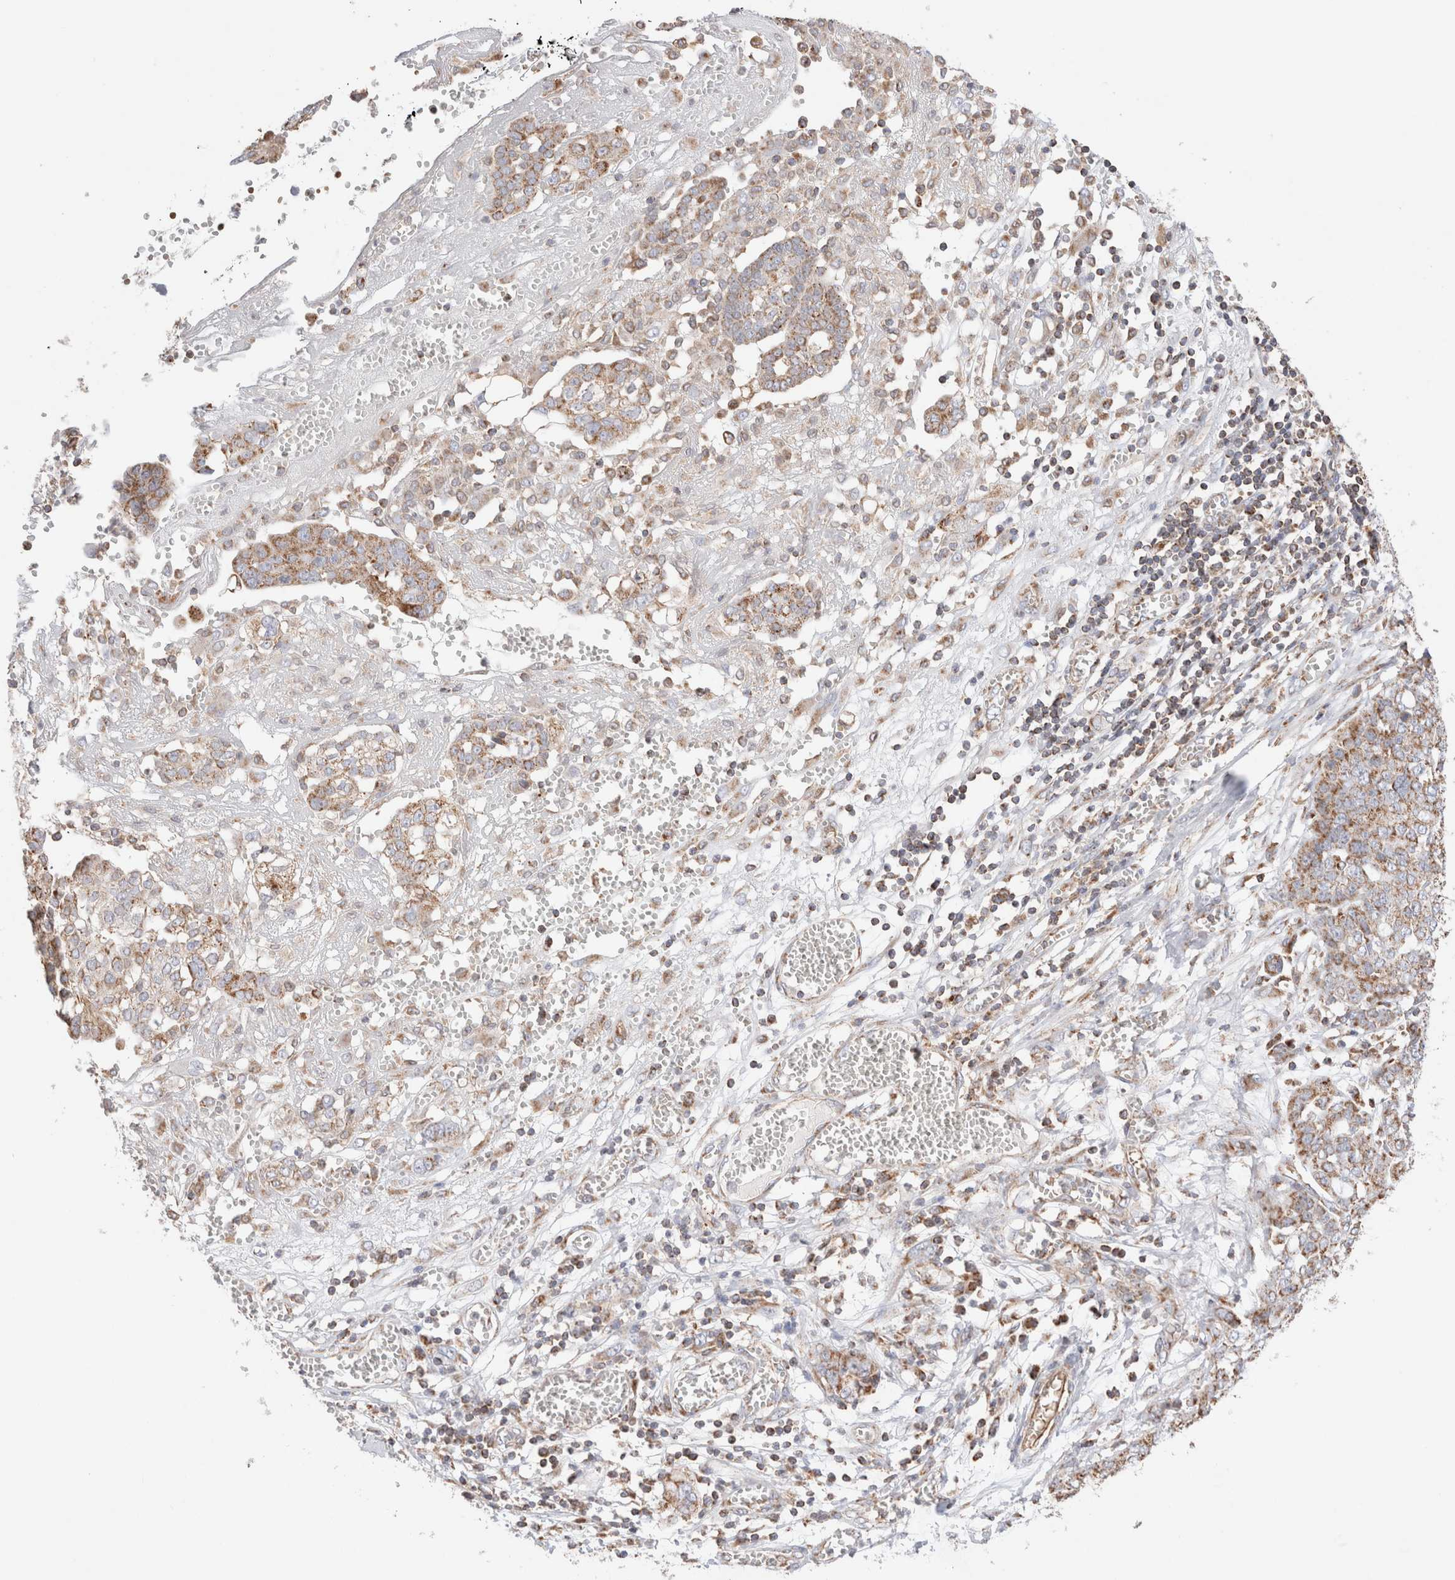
{"staining": {"intensity": "weak", "quantity": ">75%", "location": "cytoplasmic/membranous"}, "tissue": "ovarian cancer", "cell_type": "Tumor cells", "image_type": "cancer", "snomed": [{"axis": "morphology", "description": "Cystadenocarcinoma, serous, NOS"}, {"axis": "topography", "description": "Soft tissue"}, {"axis": "topography", "description": "Ovary"}], "caption": "Ovarian serous cystadenocarcinoma stained for a protein demonstrates weak cytoplasmic/membranous positivity in tumor cells. Ihc stains the protein in brown and the nuclei are stained blue.", "gene": "TMPPE", "patient": {"sex": "female", "age": 57}}